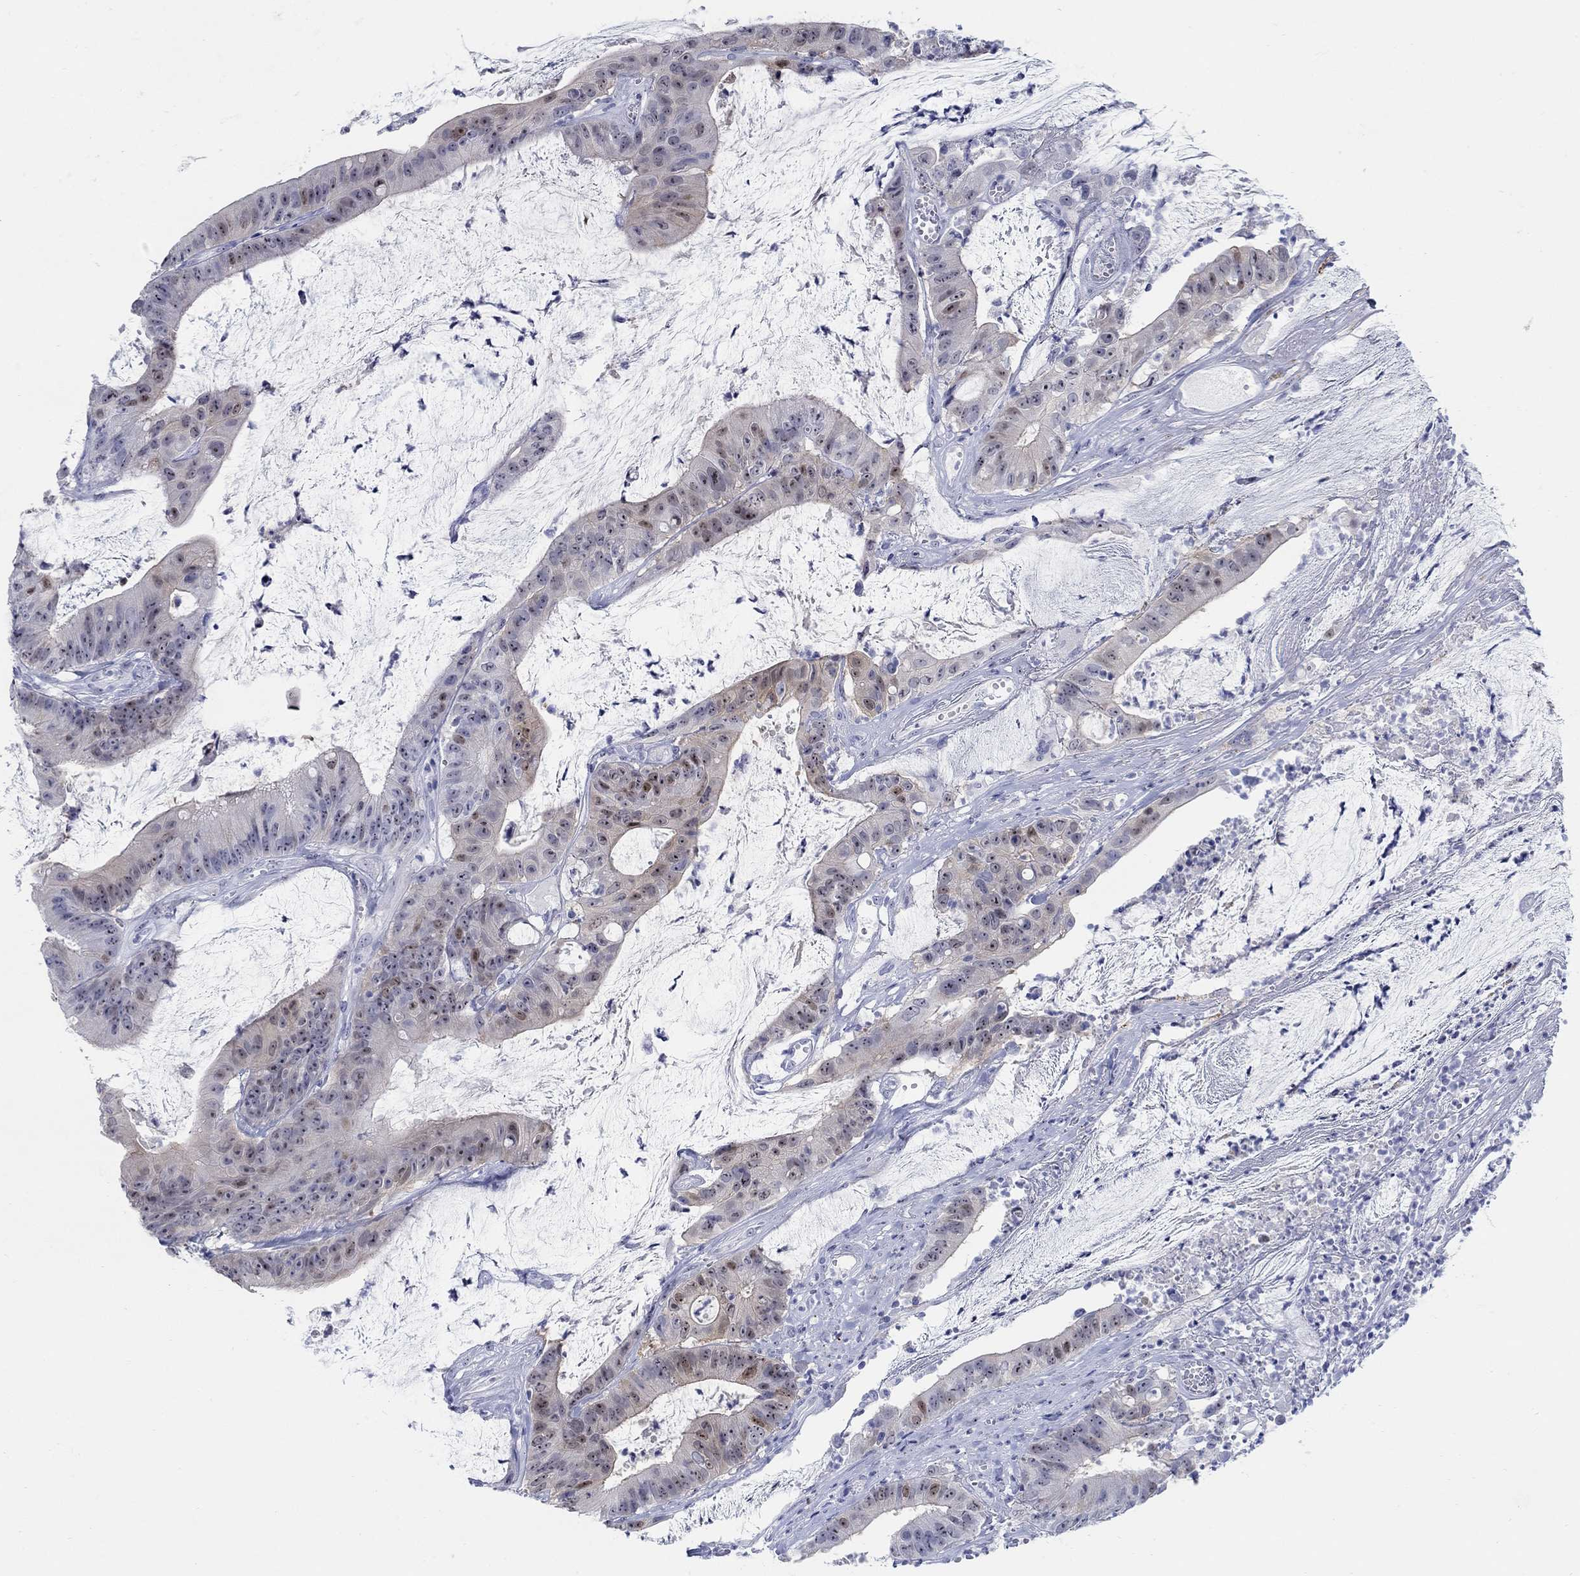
{"staining": {"intensity": "negative", "quantity": "none", "location": "none"}, "tissue": "colorectal cancer", "cell_type": "Tumor cells", "image_type": "cancer", "snomed": [{"axis": "morphology", "description": "Adenocarcinoma, NOS"}, {"axis": "topography", "description": "Colon"}], "caption": "High magnification brightfield microscopy of colorectal cancer stained with DAB (brown) and counterstained with hematoxylin (blue): tumor cells show no significant positivity. Nuclei are stained in blue.", "gene": "AKR1C2", "patient": {"sex": "female", "age": 69}}